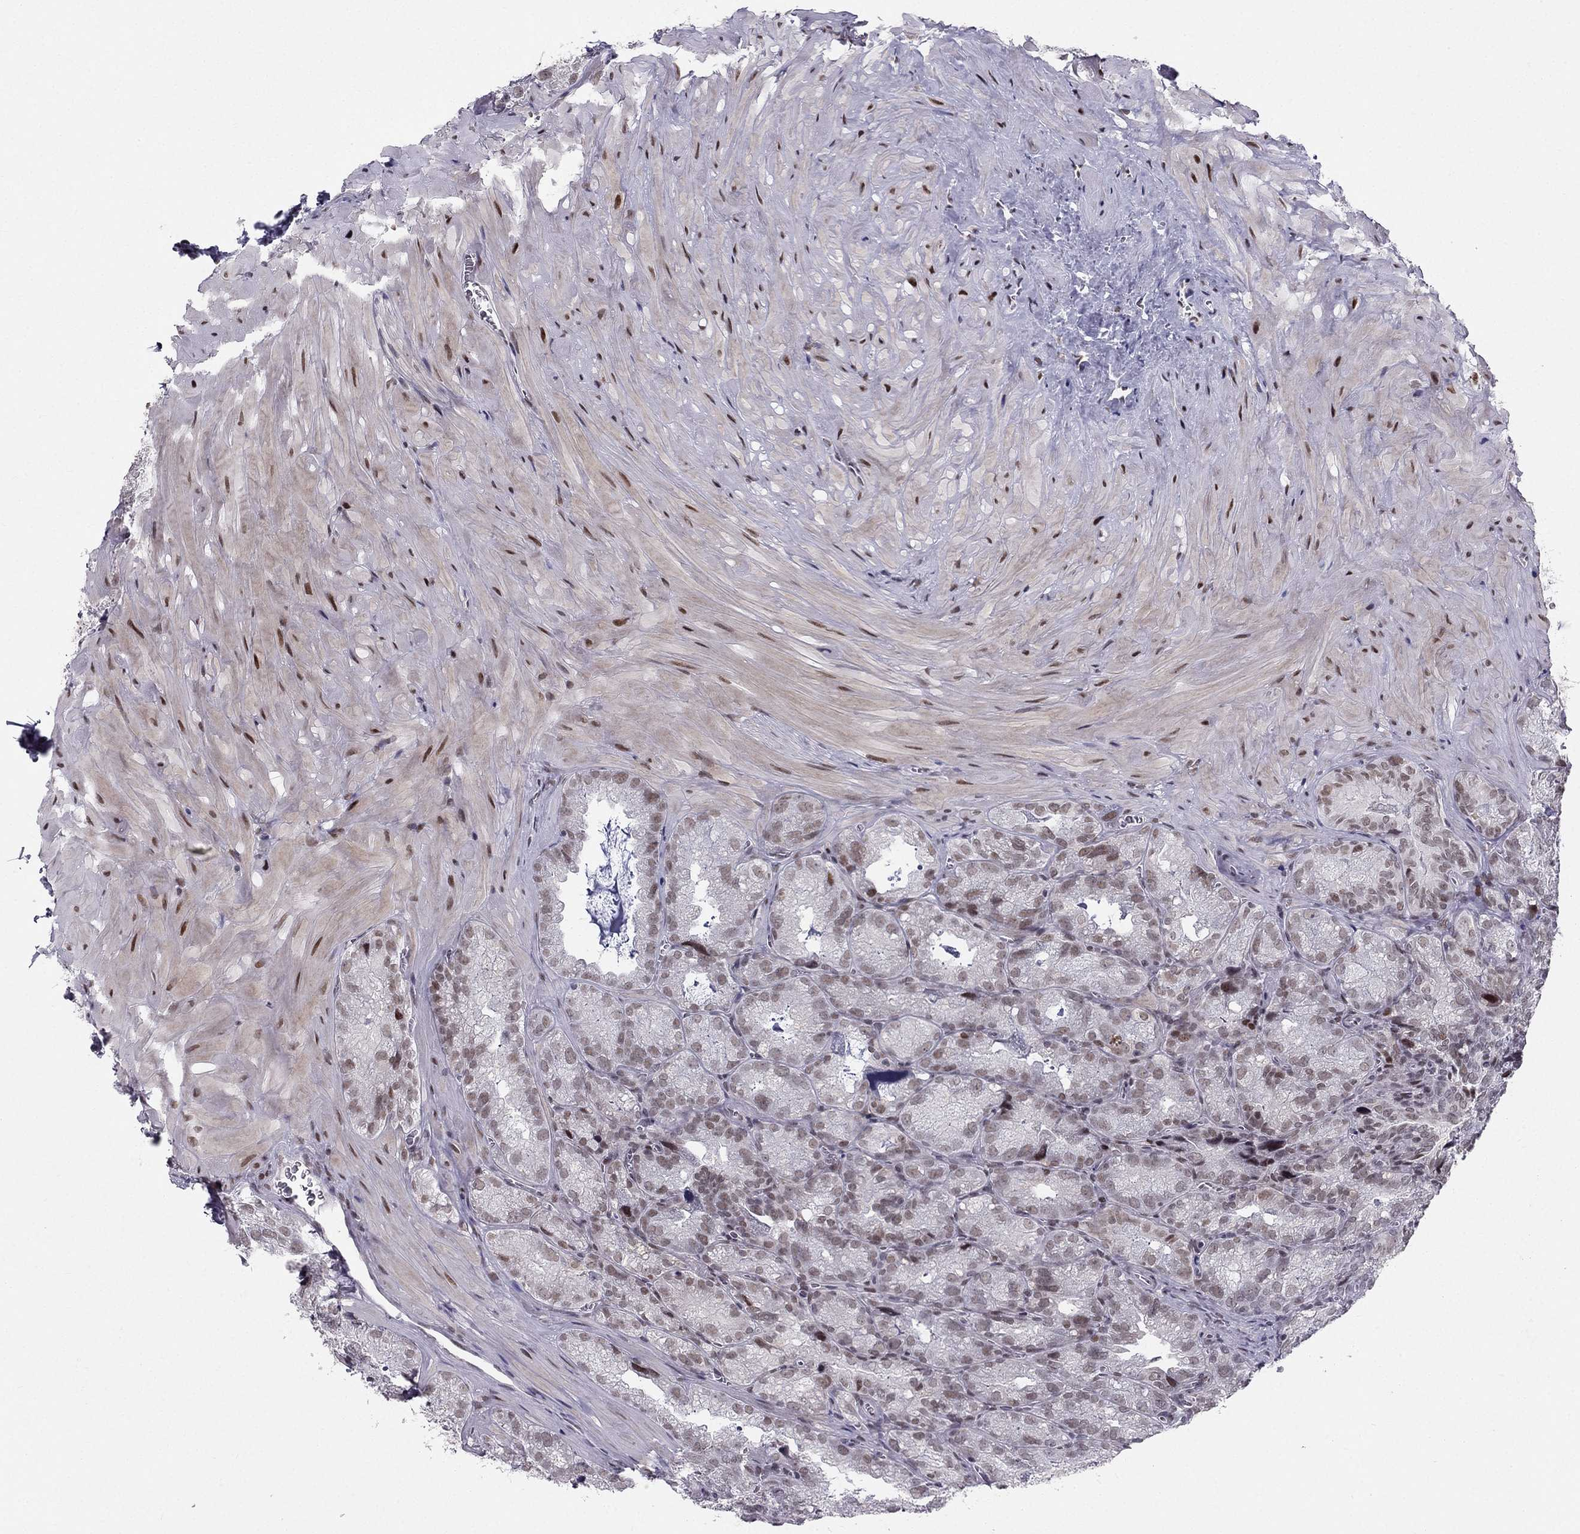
{"staining": {"intensity": "weak", "quantity": "25%-75%", "location": "nuclear"}, "tissue": "seminal vesicle", "cell_type": "Glandular cells", "image_type": "normal", "snomed": [{"axis": "morphology", "description": "Normal tissue, NOS"}, {"axis": "topography", "description": "Seminal veicle"}], "caption": "The photomicrograph exhibits staining of benign seminal vesicle, revealing weak nuclear protein expression (brown color) within glandular cells.", "gene": "RPRD2", "patient": {"sex": "male", "age": 57}}